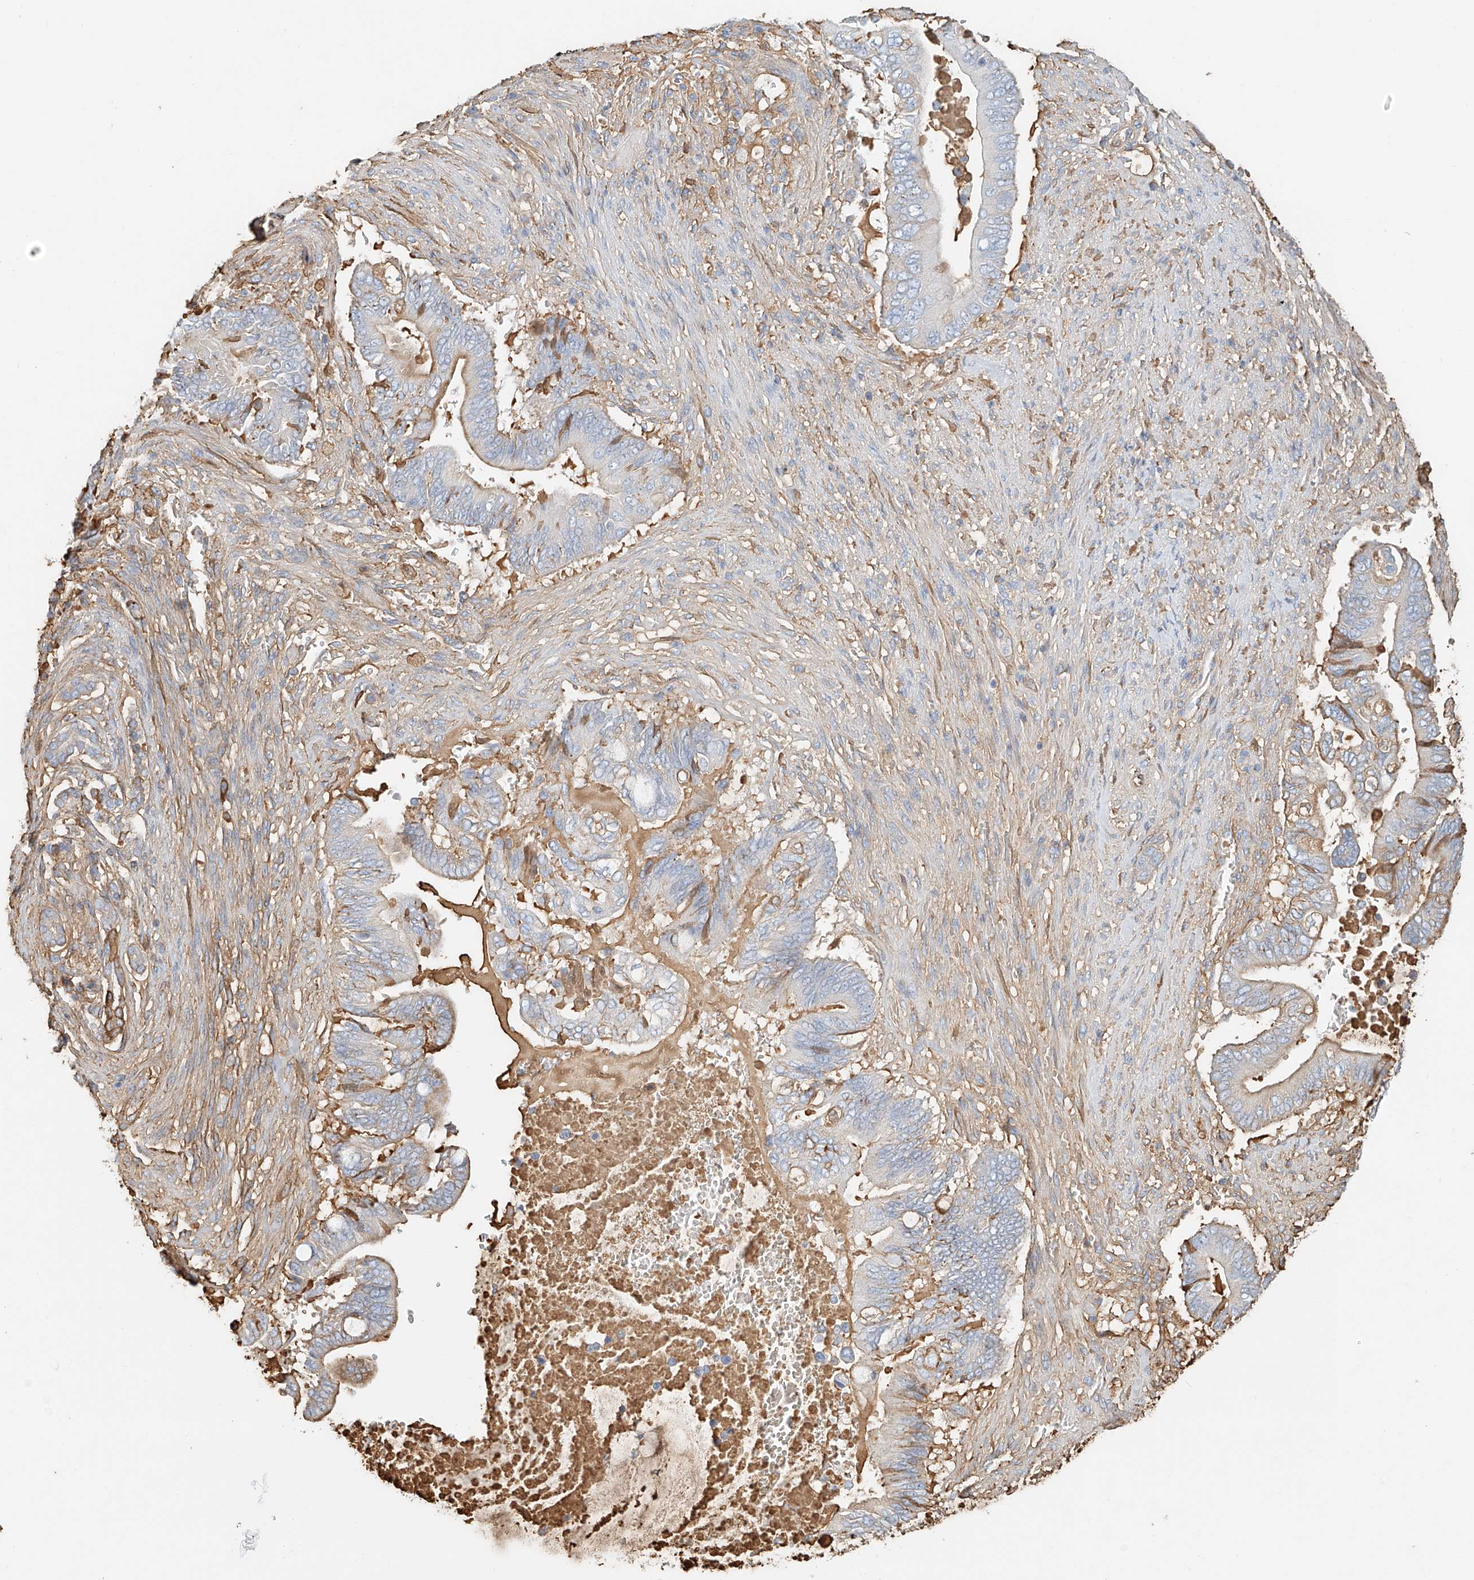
{"staining": {"intensity": "negative", "quantity": "none", "location": "none"}, "tissue": "pancreatic cancer", "cell_type": "Tumor cells", "image_type": "cancer", "snomed": [{"axis": "morphology", "description": "Adenocarcinoma, NOS"}, {"axis": "topography", "description": "Pancreas"}], "caption": "Adenocarcinoma (pancreatic) was stained to show a protein in brown. There is no significant expression in tumor cells.", "gene": "ZFP30", "patient": {"sex": "male", "age": 68}}